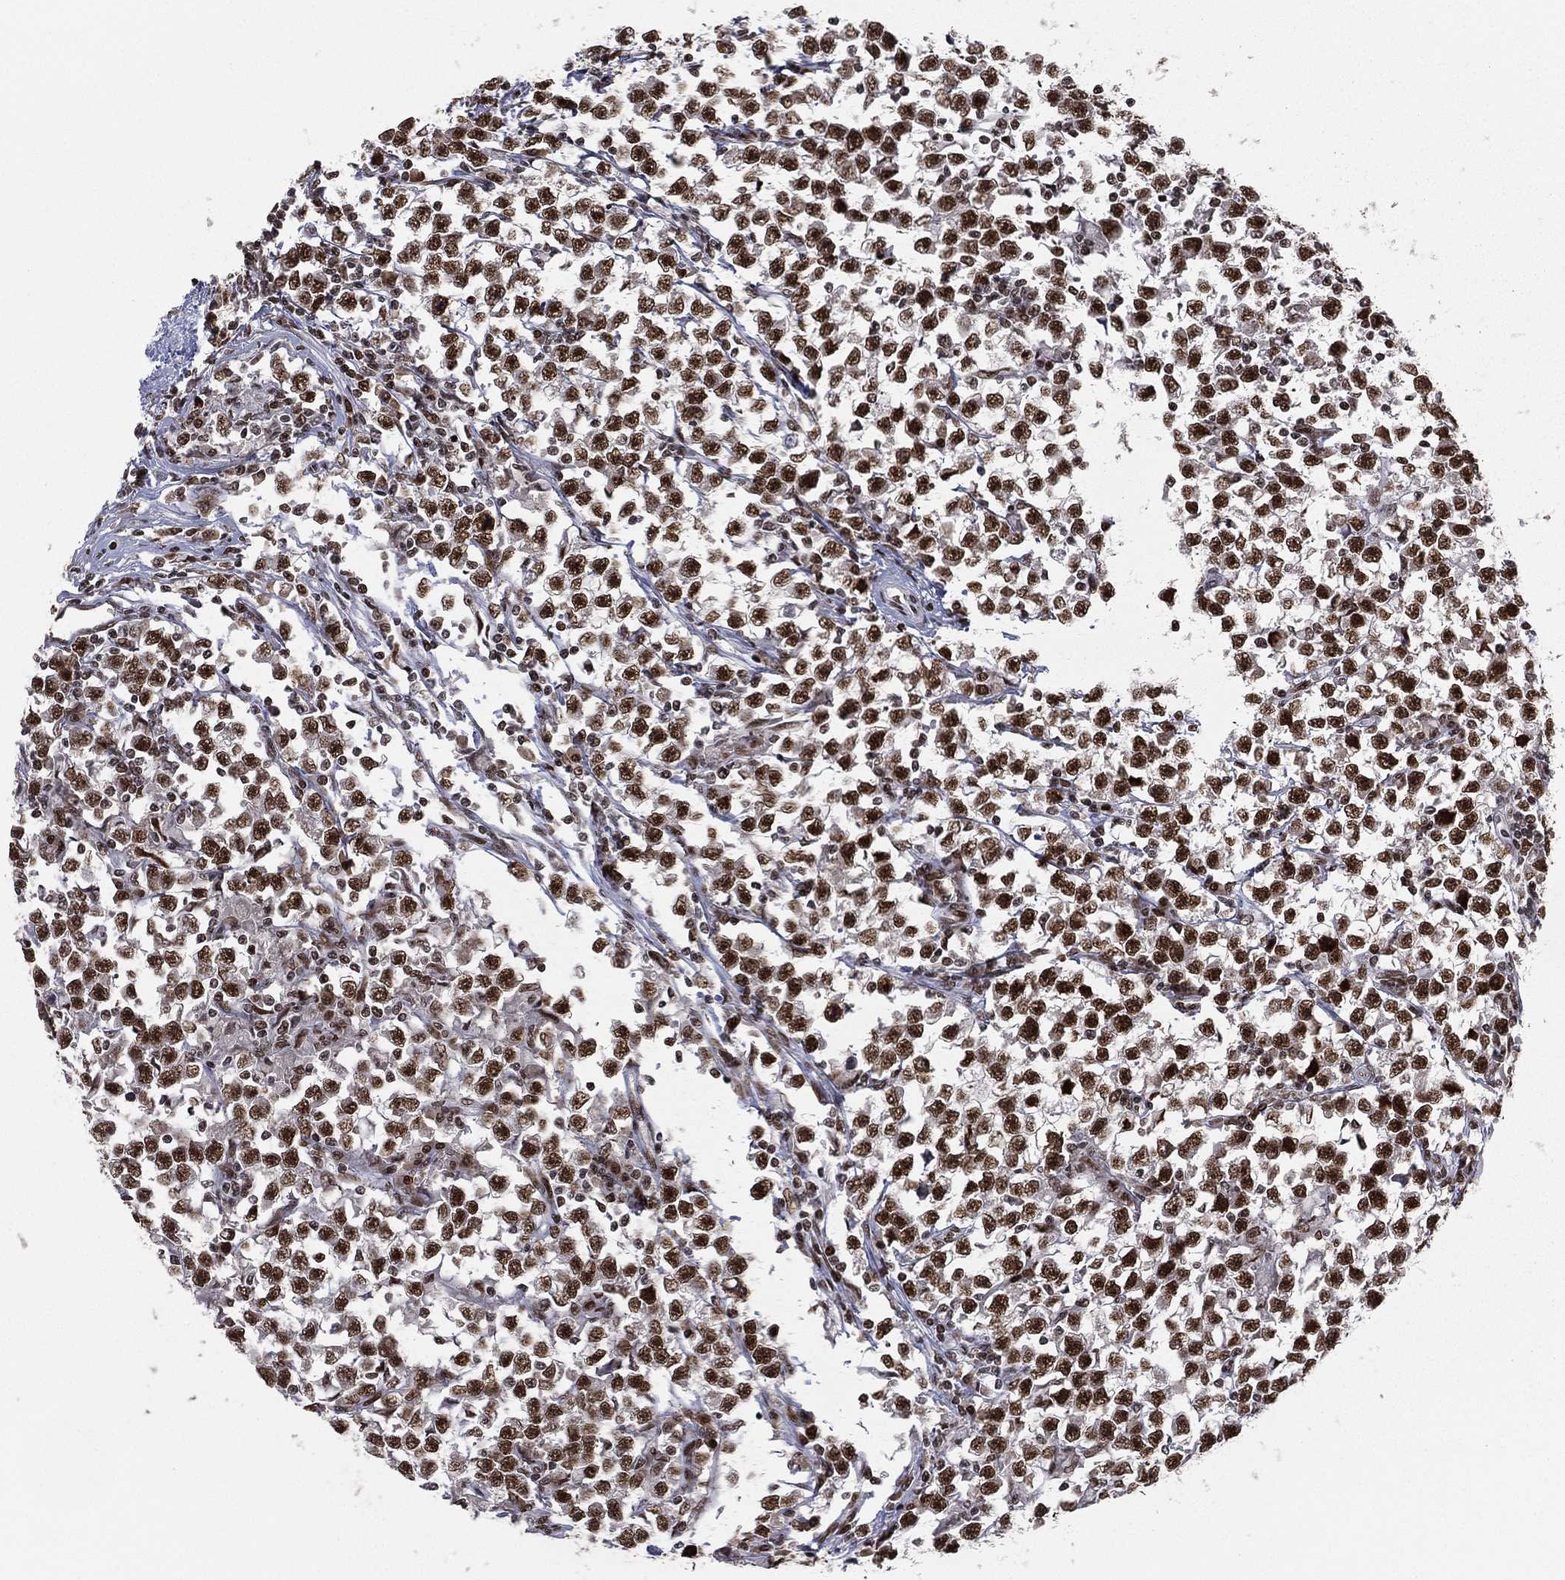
{"staining": {"intensity": "strong", "quantity": ">75%", "location": "nuclear"}, "tissue": "testis cancer", "cell_type": "Tumor cells", "image_type": "cancer", "snomed": [{"axis": "morphology", "description": "Seminoma, NOS"}, {"axis": "topography", "description": "Testis"}], "caption": "This is a histology image of immunohistochemistry (IHC) staining of testis seminoma, which shows strong positivity in the nuclear of tumor cells.", "gene": "RTF1", "patient": {"sex": "male", "age": 33}}